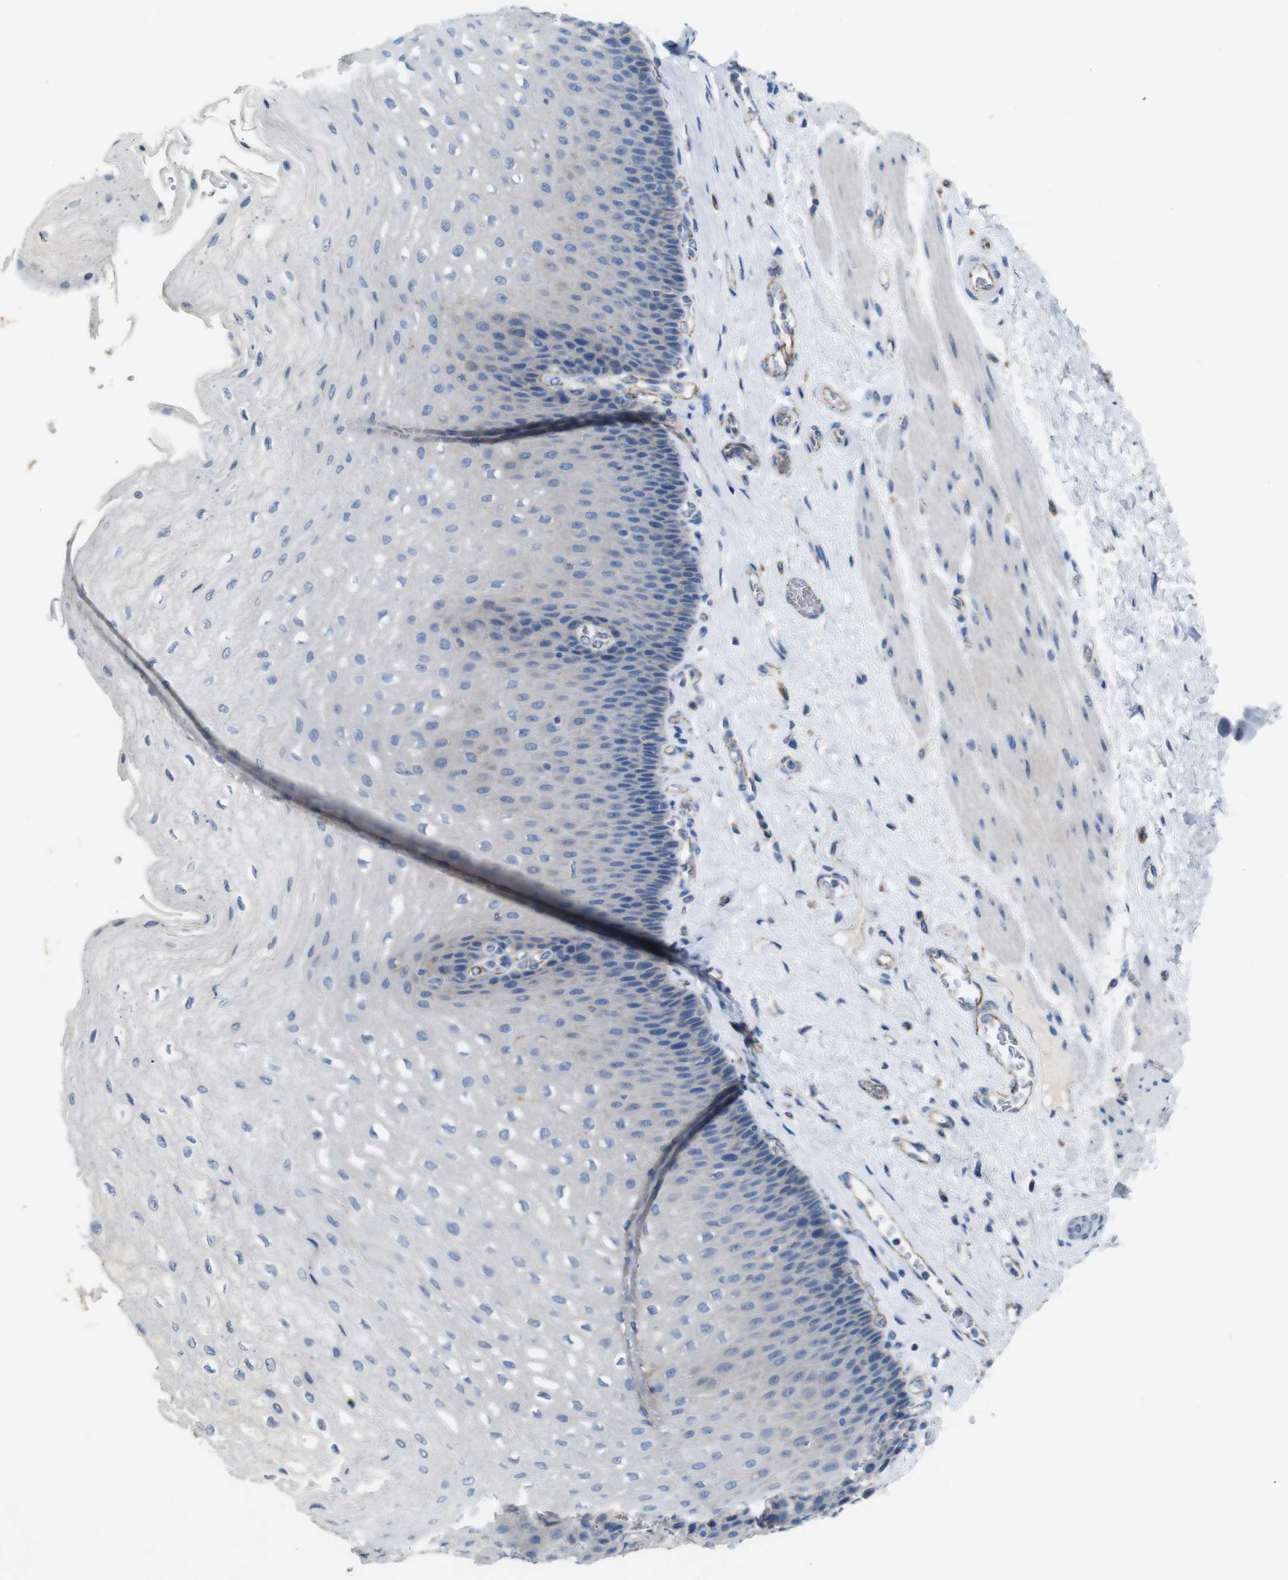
{"staining": {"intensity": "negative", "quantity": "none", "location": "none"}, "tissue": "esophagus", "cell_type": "Squamous epithelial cells", "image_type": "normal", "snomed": [{"axis": "morphology", "description": "Normal tissue, NOS"}, {"axis": "topography", "description": "Esophagus"}], "caption": "Esophagus was stained to show a protein in brown. There is no significant positivity in squamous epithelial cells. Brightfield microscopy of IHC stained with DAB (brown) and hematoxylin (blue), captured at high magnification.", "gene": "NHLRC3", "patient": {"sex": "female", "age": 72}}